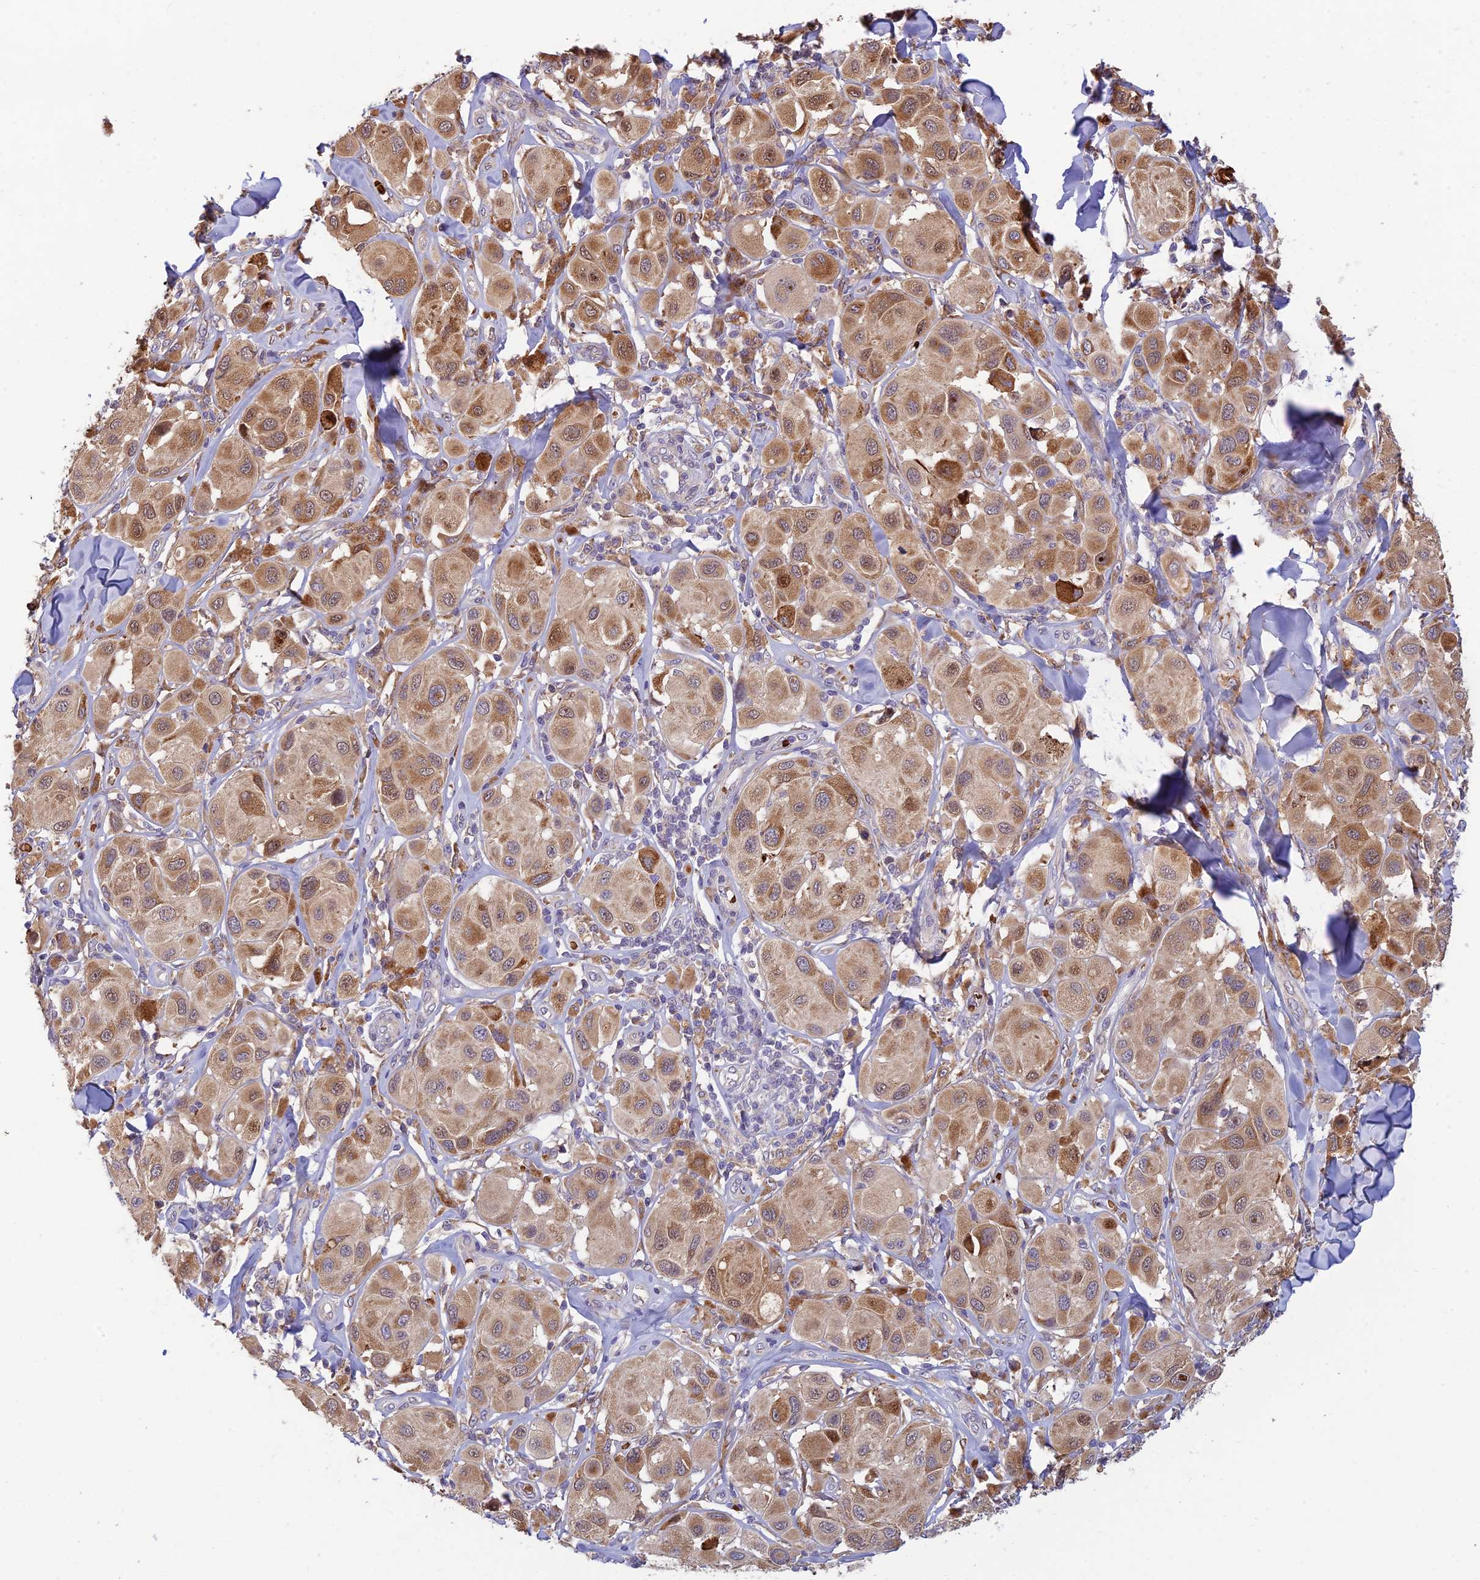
{"staining": {"intensity": "moderate", "quantity": ">75%", "location": "cytoplasmic/membranous"}, "tissue": "melanoma", "cell_type": "Tumor cells", "image_type": "cancer", "snomed": [{"axis": "morphology", "description": "Malignant melanoma, Metastatic site"}, {"axis": "topography", "description": "Skin"}], "caption": "Tumor cells display medium levels of moderate cytoplasmic/membranous expression in approximately >75% of cells in malignant melanoma (metastatic site).", "gene": "UFSP2", "patient": {"sex": "male", "age": 41}}